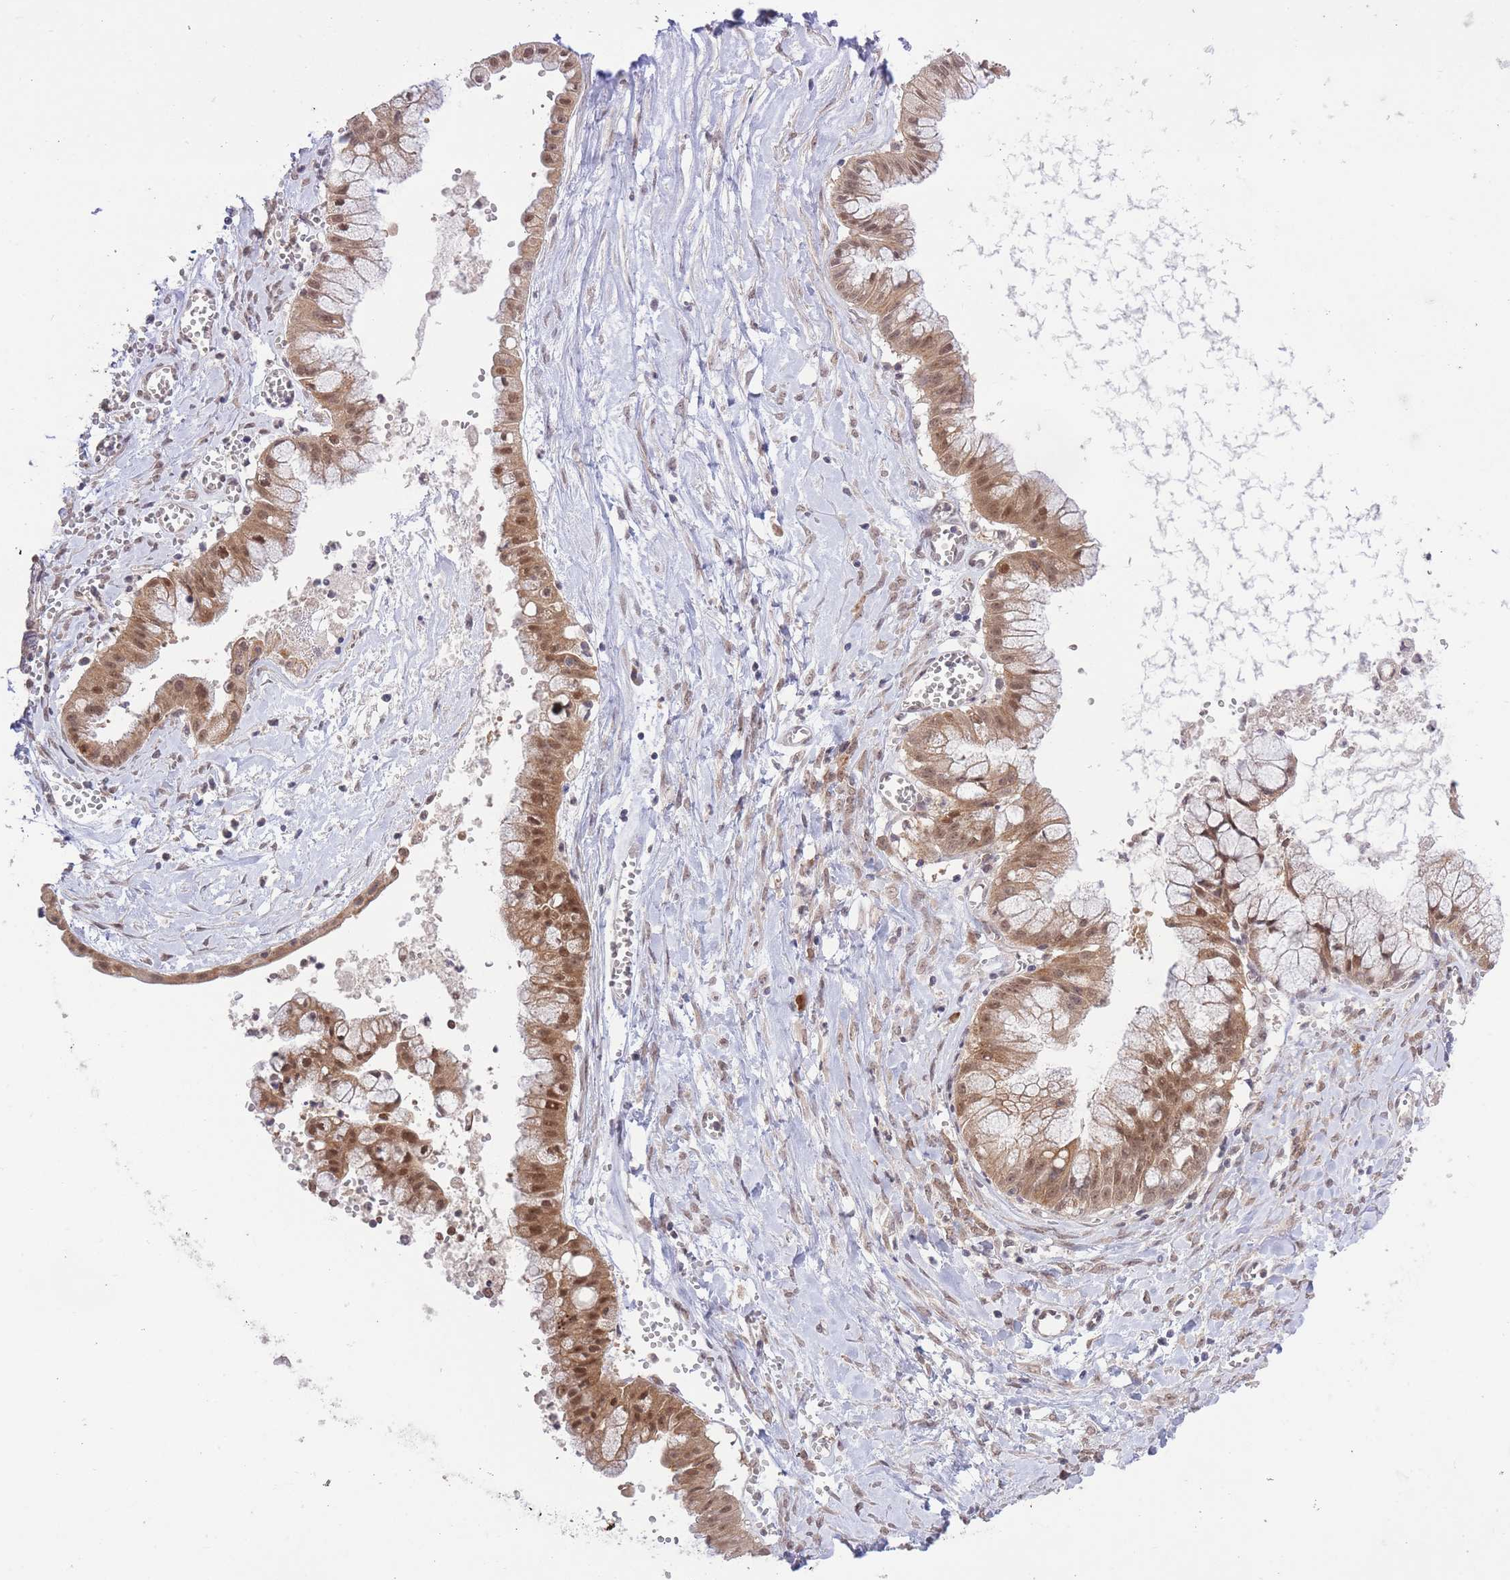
{"staining": {"intensity": "moderate", "quantity": ">75%", "location": "cytoplasmic/membranous,nuclear"}, "tissue": "ovarian cancer", "cell_type": "Tumor cells", "image_type": "cancer", "snomed": [{"axis": "morphology", "description": "Cystadenocarcinoma, mucinous, NOS"}, {"axis": "topography", "description": "Ovary"}], "caption": "Ovarian cancer (mucinous cystadenocarcinoma) was stained to show a protein in brown. There is medium levels of moderate cytoplasmic/membranous and nuclear staining in approximately >75% of tumor cells.", "gene": "ELOA2", "patient": {"sex": "female", "age": 70}}